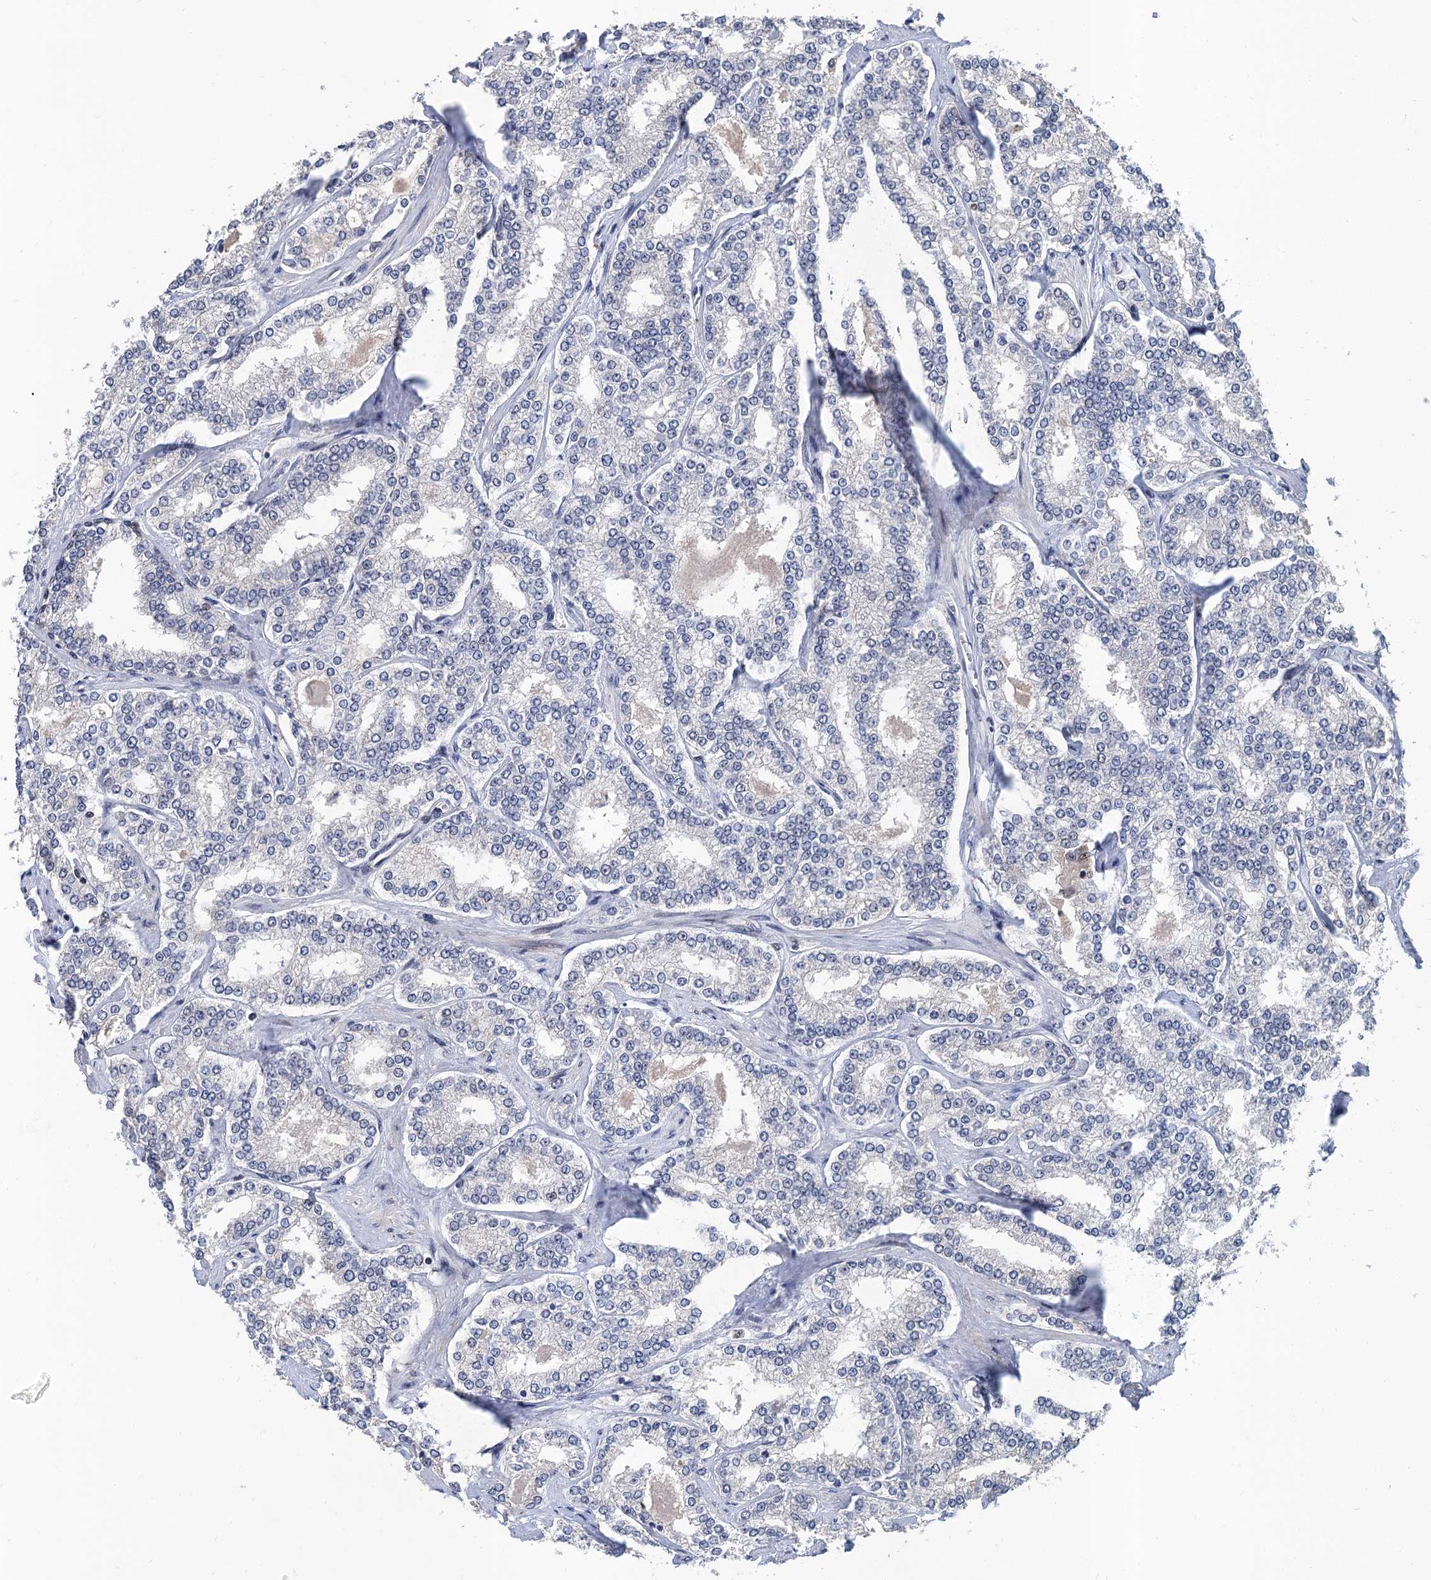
{"staining": {"intensity": "negative", "quantity": "none", "location": "none"}, "tissue": "prostate cancer", "cell_type": "Tumor cells", "image_type": "cancer", "snomed": [{"axis": "morphology", "description": "Normal tissue, NOS"}, {"axis": "morphology", "description": "Adenocarcinoma, High grade"}, {"axis": "topography", "description": "Prostate"}], "caption": "Tumor cells show no significant protein staining in high-grade adenocarcinoma (prostate).", "gene": "TSEN34", "patient": {"sex": "male", "age": 83}}